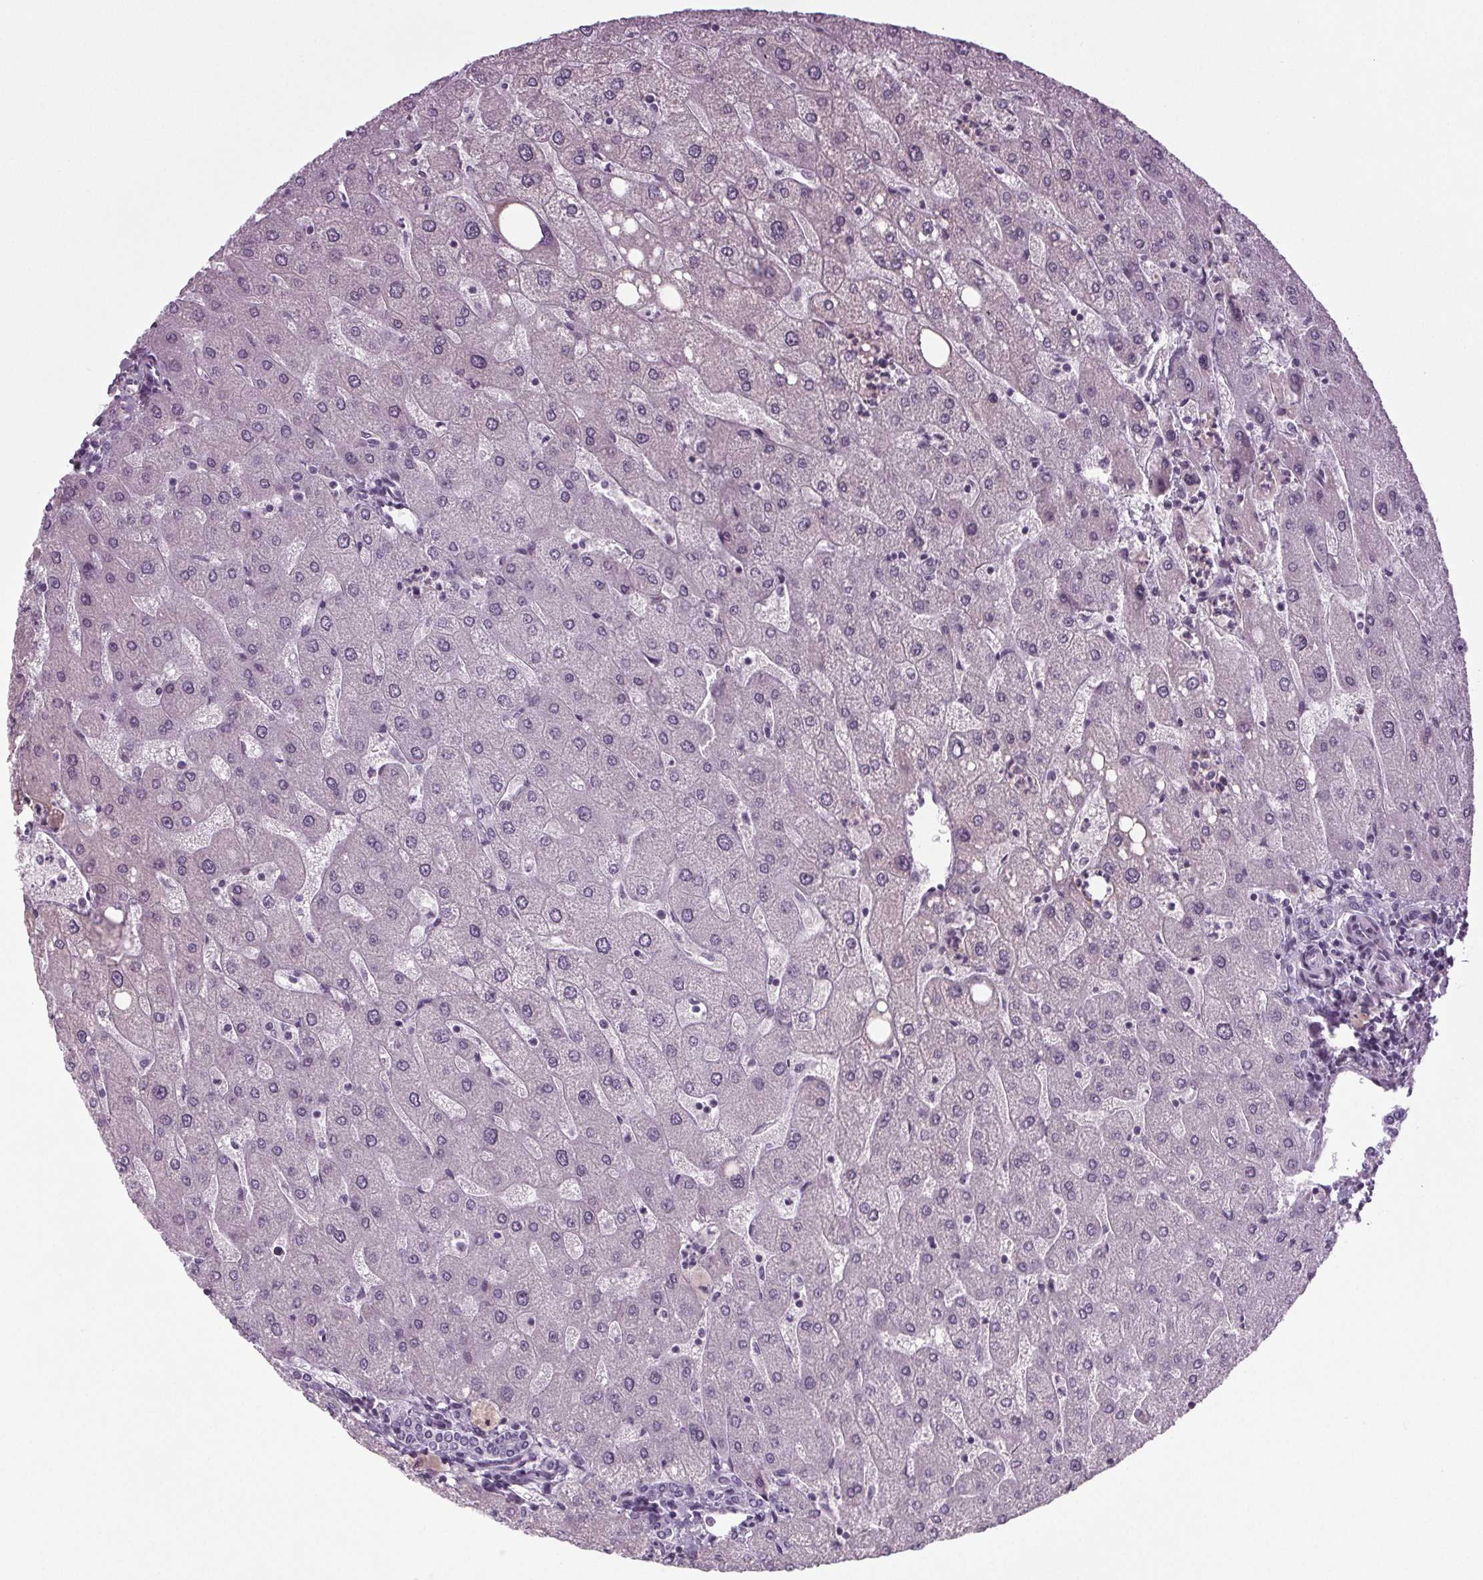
{"staining": {"intensity": "negative", "quantity": "none", "location": "none"}, "tissue": "liver", "cell_type": "Cholangiocytes", "image_type": "normal", "snomed": [{"axis": "morphology", "description": "Normal tissue, NOS"}, {"axis": "topography", "description": "Liver"}], "caption": "IHC micrograph of unremarkable liver: liver stained with DAB exhibits no significant protein staining in cholangiocytes.", "gene": "IGF2BP1", "patient": {"sex": "male", "age": 67}}